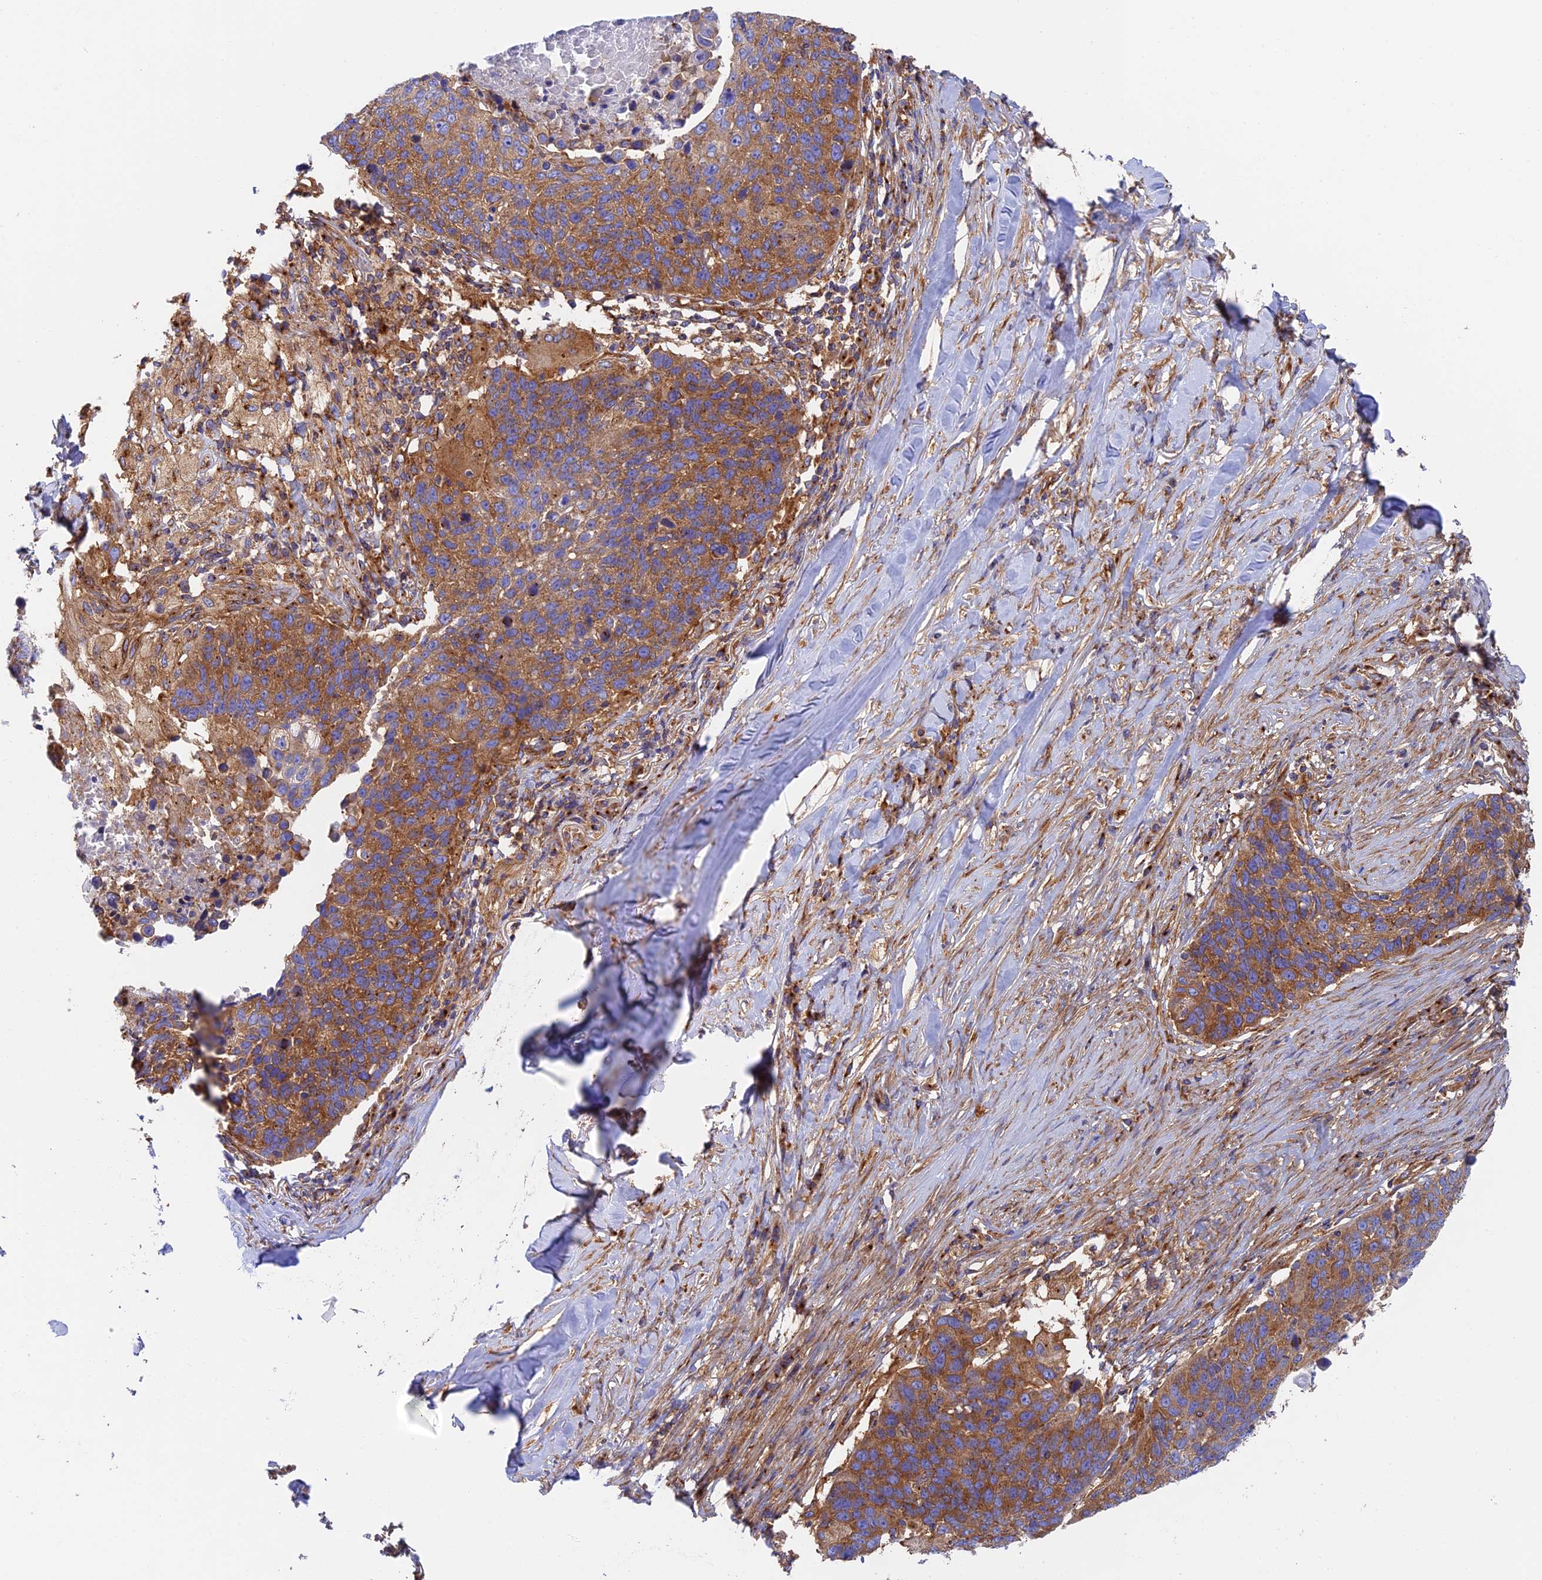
{"staining": {"intensity": "moderate", "quantity": ">75%", "location": "cytoplasmic/membranous"}, "tissue": "lung cancer", "cell_type": "Tumor cells", "image_type": "cancer", "snomed": [{"axis": "morphology", "description": "Normal tissue, NOS"}, {"axis": "morphology", "description": "Squamous cell carcinoma, NOS"}, {"axis": "topography", "description": "Lymph node"}, {"axis": "topography", "description": "Lung"}], "caption": "Tumor cells exhibit medium levels of moderate cytoplasmic/membranous expression in about >75% of cells in human squamous cell carcinoma (lung).", "gene": "DCTN2", "patient": {"sex": "male", "age": 66}}